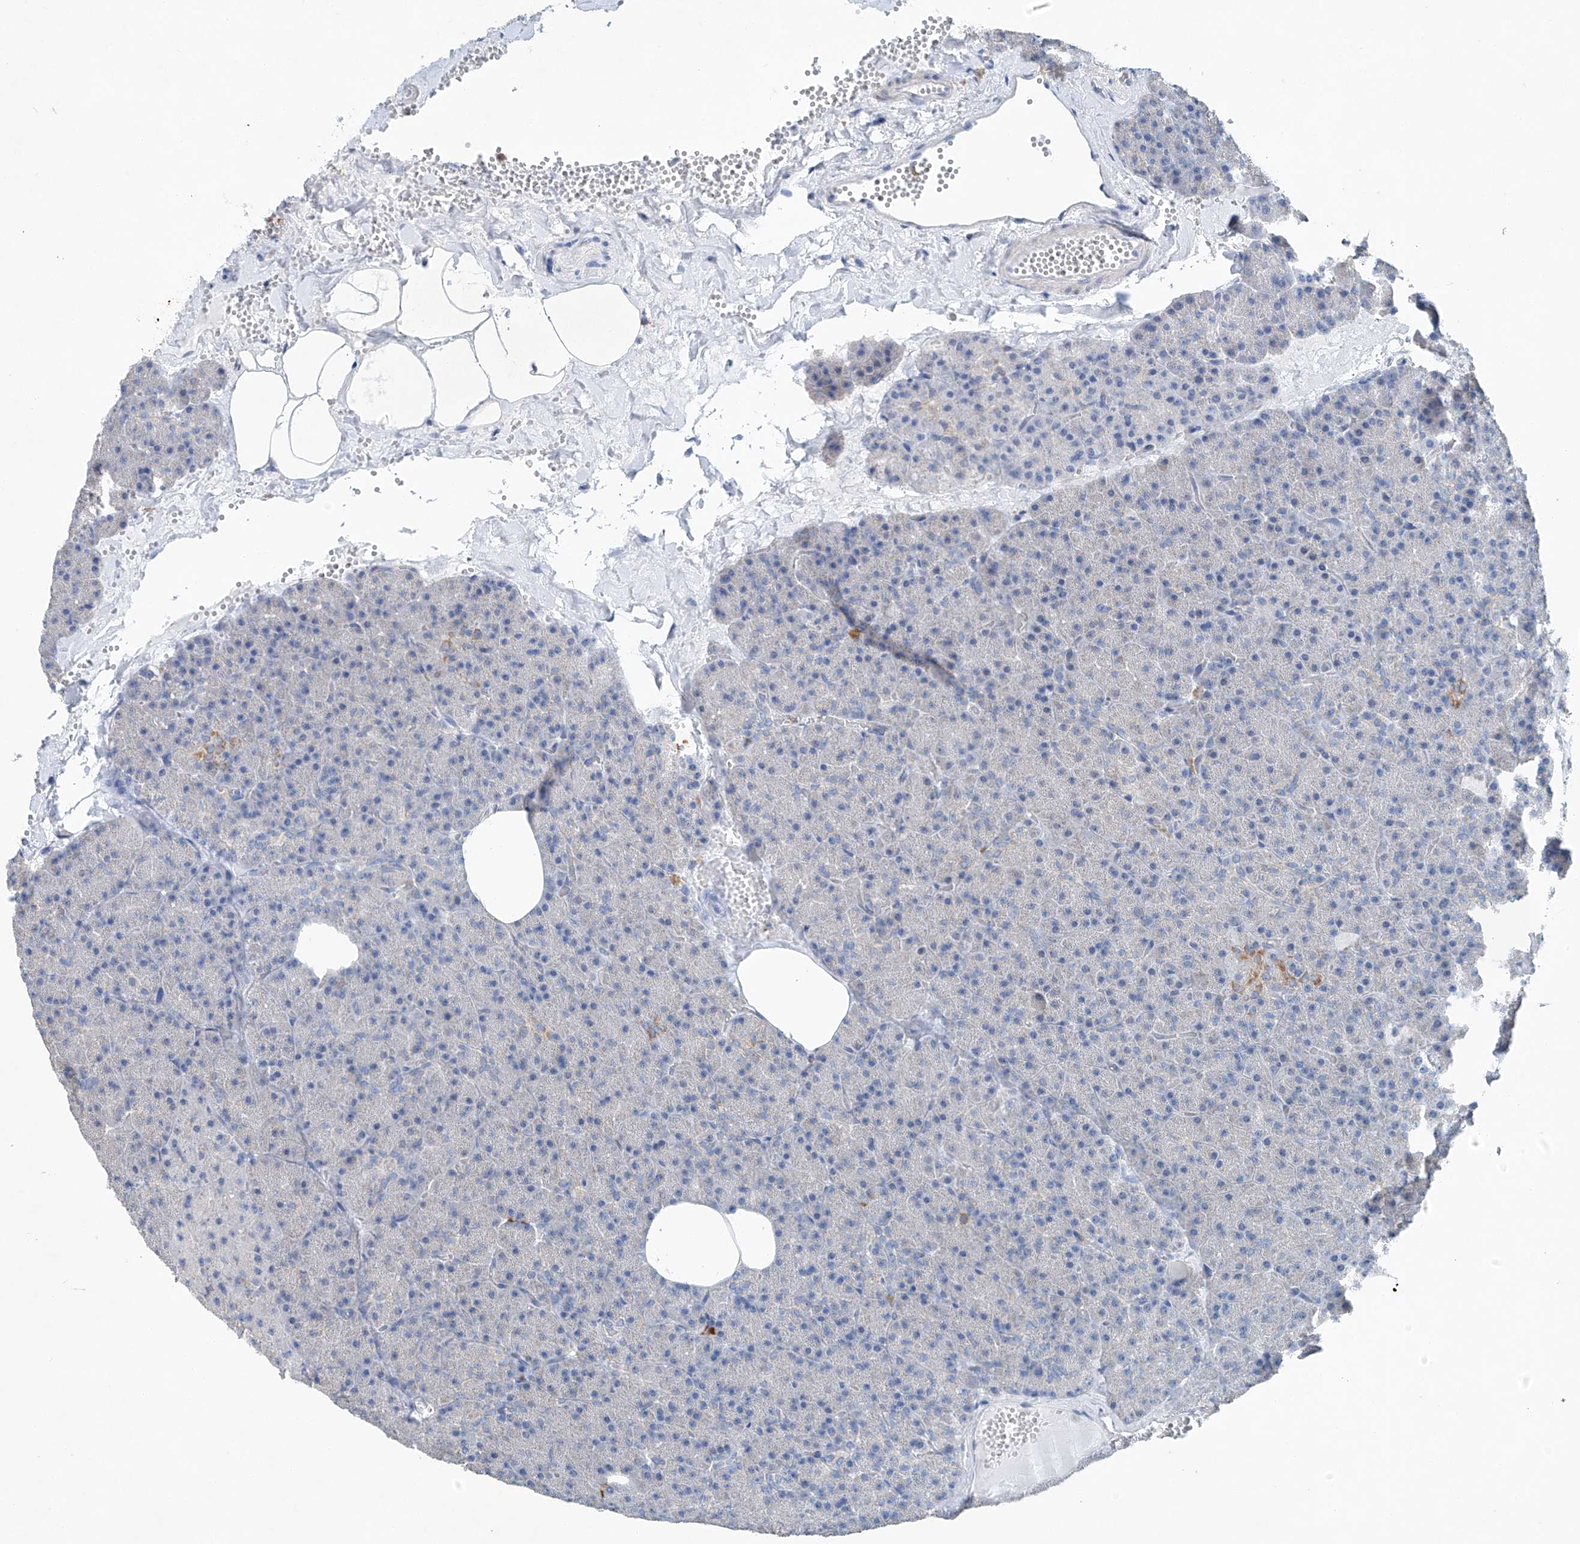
{"staining": {"intensity": "moderate", "quantity": "<25%", "location": "cytoplasmic/membranous"}, "tissue": "pancreas", "cell_type": "Exocrine glandular cells", "image_type": "normal", "snomed": [{"axis": "morphology", "description": "Normal tissue, NOS"}, {"axis": "morphology", "description": "Carcinoid, malignant, NOS"}, {"axis": "topography", "description": "Pancreas"}], "caption": "Moderate cytoplasmic/membranous protein staining is seen in about <25% of exocrine glandular cells in pancreas.", "gene": "KLF15", "patient": {"sex": "female", "age": 35}}